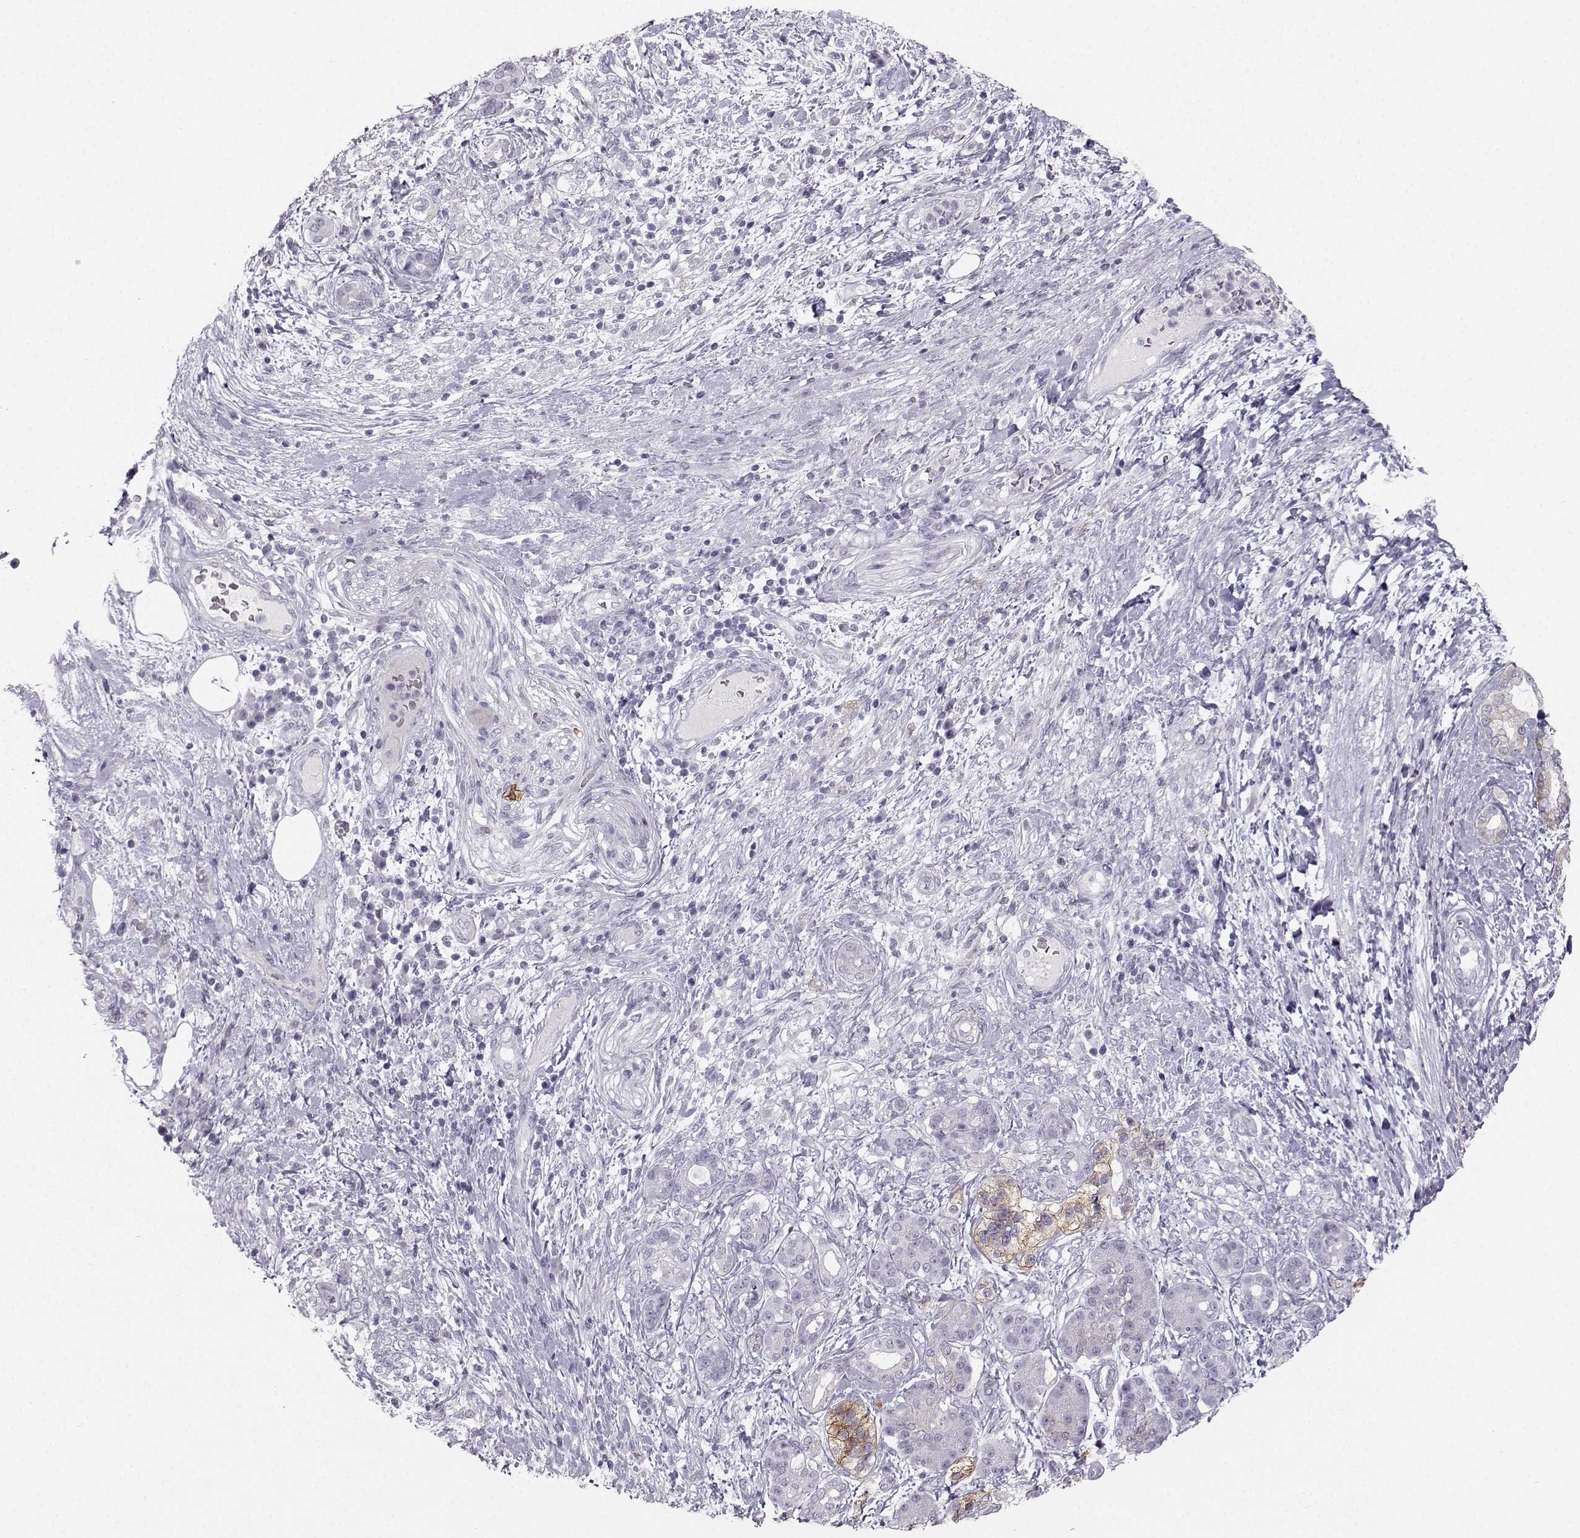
{"staining": {"intensity": "negative", "quantity": "none", "location": "none"}, "tissue": "pancreatic cancer", "cell_type": "Tumor cells", "image_type": "cancer", "snomed": [{"axis": "morphology", "description": "Adenocarcinoma, NOS"}, {"axis": "topography", "description": "Pancreas"}], "caption": "Protein analysis of pancreatic cancer reveals no significant expression in tumor cells. (Brightfield microscopy of DAB immunohistochemistry (IHC) at high magnification).", "gene": "CASR", "patient": {"sex": "female", "age": 73}}